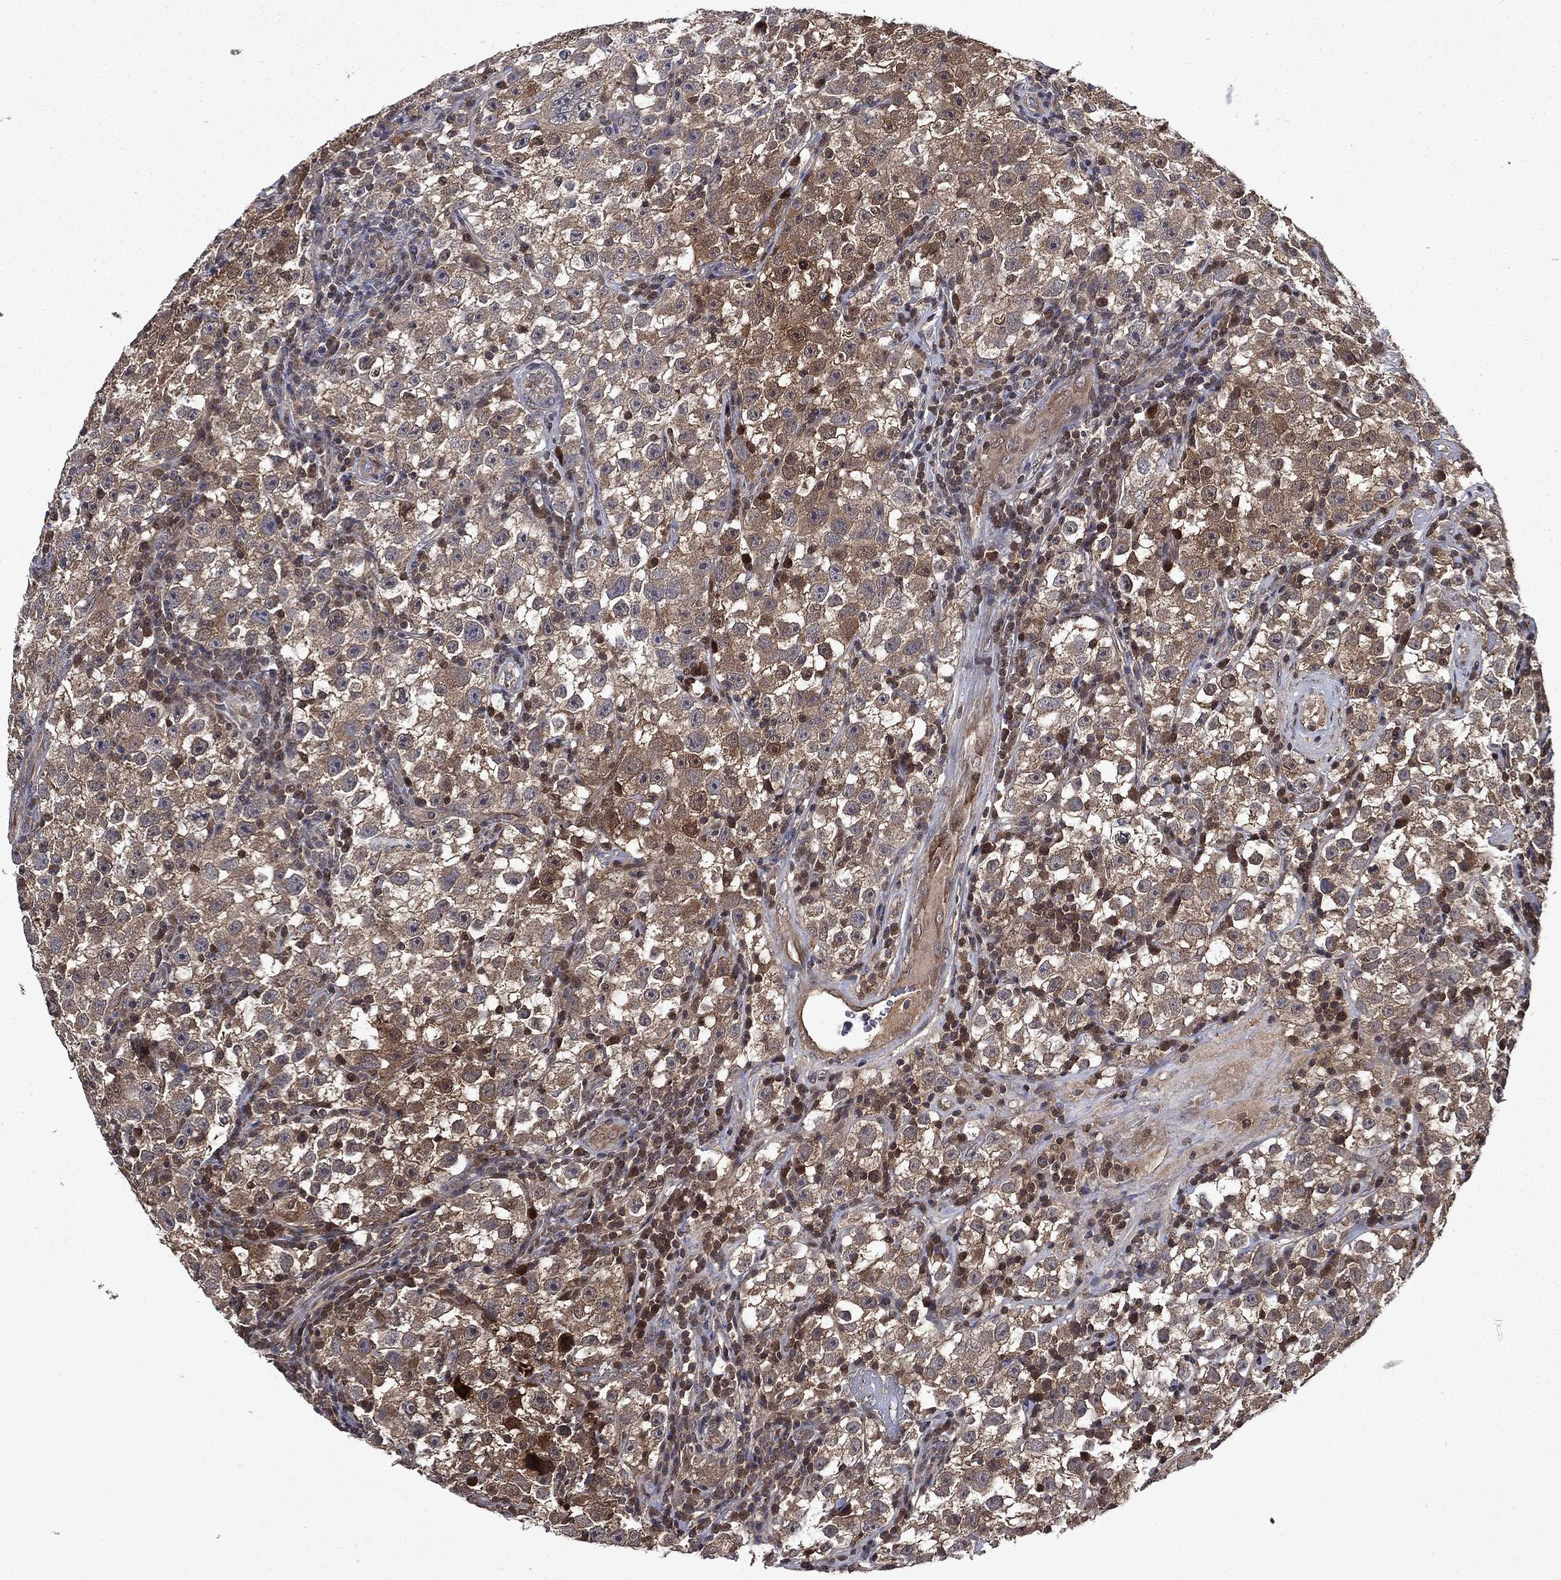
{"staining": {"intensity": "moderate", "quantity": "<25%", "location": "cytoplasmic/membranous"}, "tissue": "testis cancer", "cell_type": "Tumor cells", "image_type": "cancer", "snomed": [{"axis": "morphology", "description": "Seminoma, NOS"}, {"axis": "topography", "description": "Testis"}], "caption": "Immunohistochemical staining of human seminoma (testis) demonstrates moderate cytoplasmic/membranous protein positivity in approximately <25% of tumor cells. Nuclei are stained in blue.", "gene": "FGD1", "patient": {"sex": "male", "age": 22}}